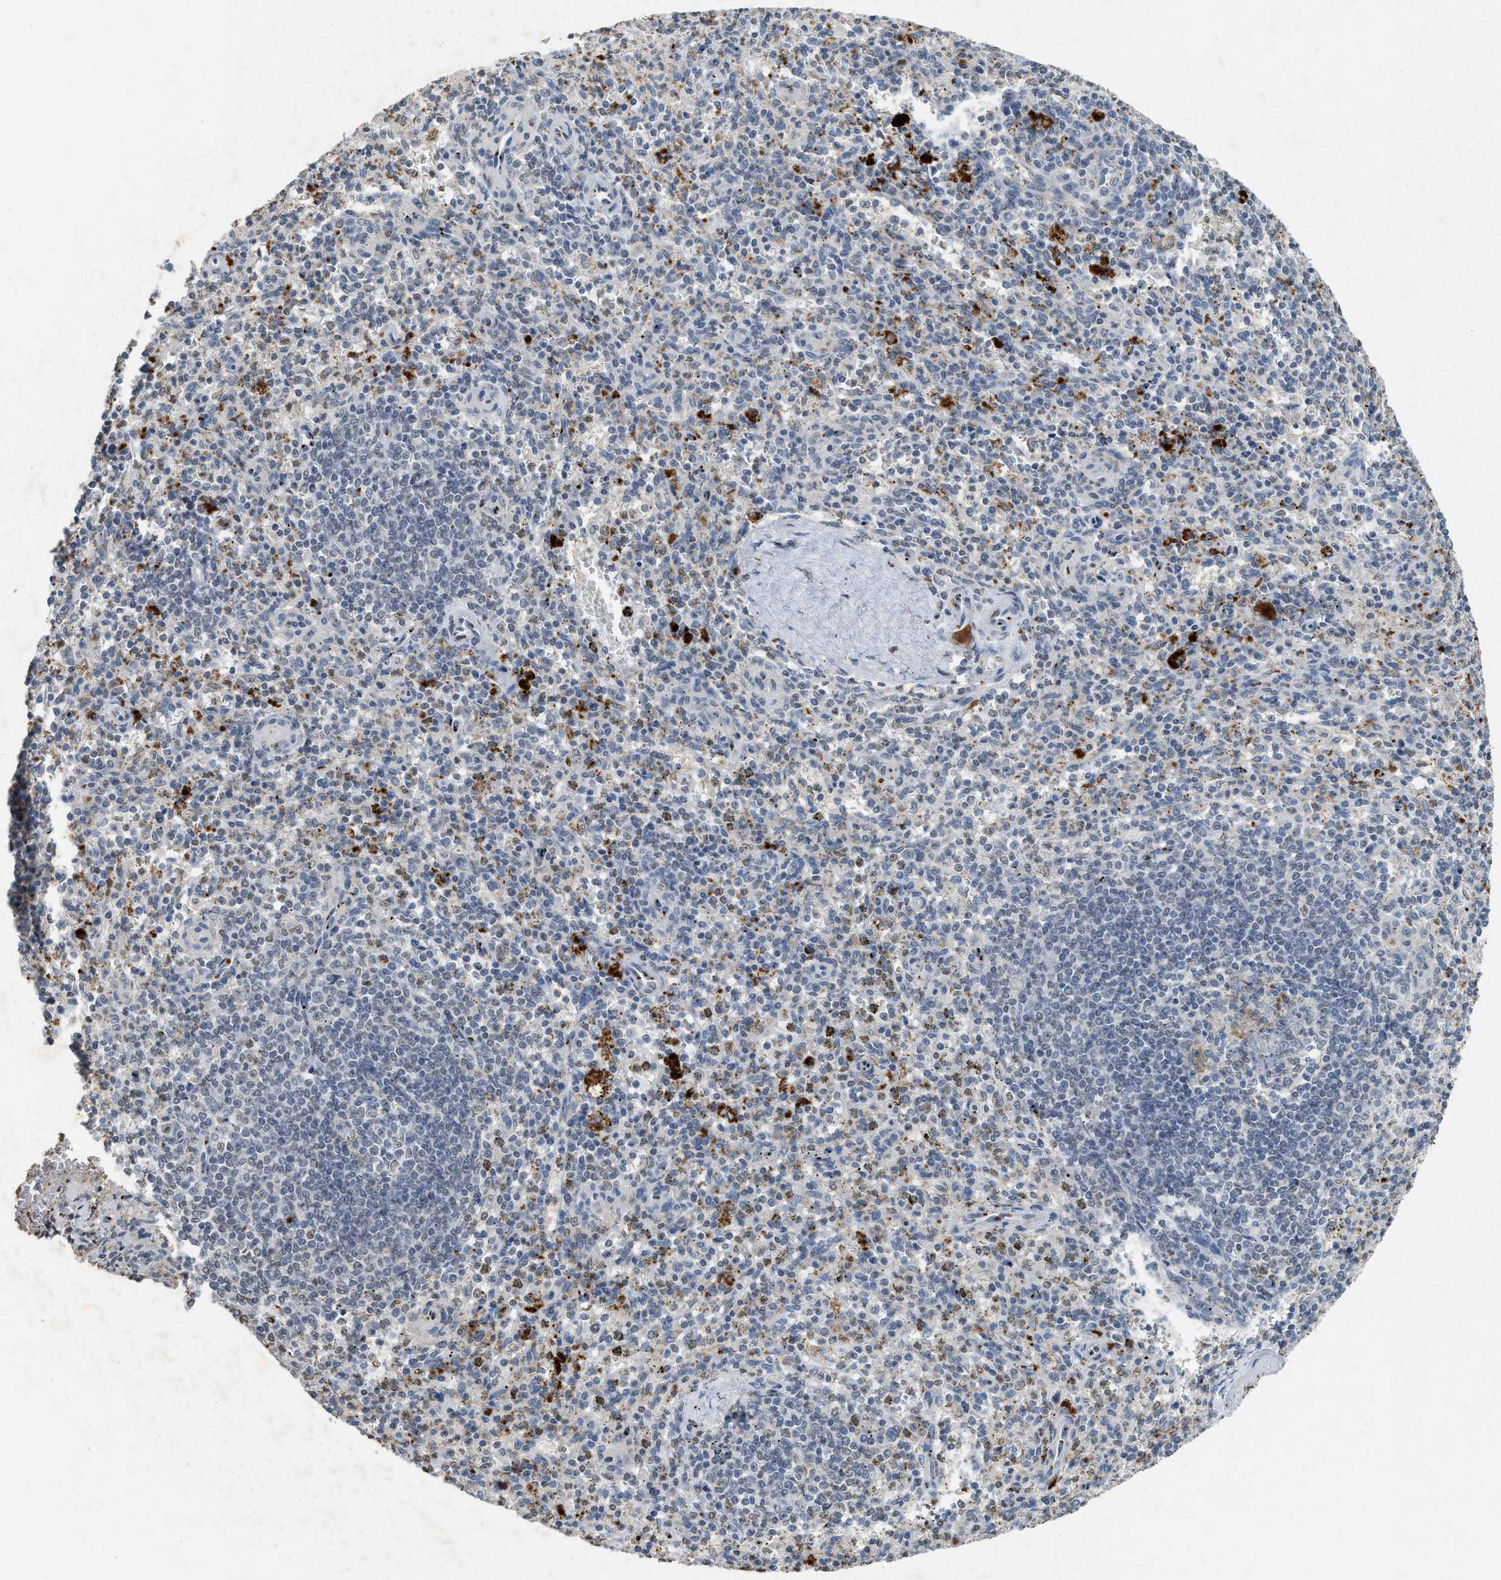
{"staining": {"intensity": "negative", "quantity": "none", "location": "none"}, "tissue": "spleen", "cell_type": "Cells in red pulp", "image_type": "normal", "snomed": [{"axis": "morphology", "description": "Normal tissue, NOS"}, {"axis": "topography", "description": "Spleen"}], "caption": "The IHC image has no significant staining in cells in red pulp of spleen. (DAB immunohistochemistry, high magnification).", "gene": "SLC5A5", "patient": {"sex": "male", "age": 72}}